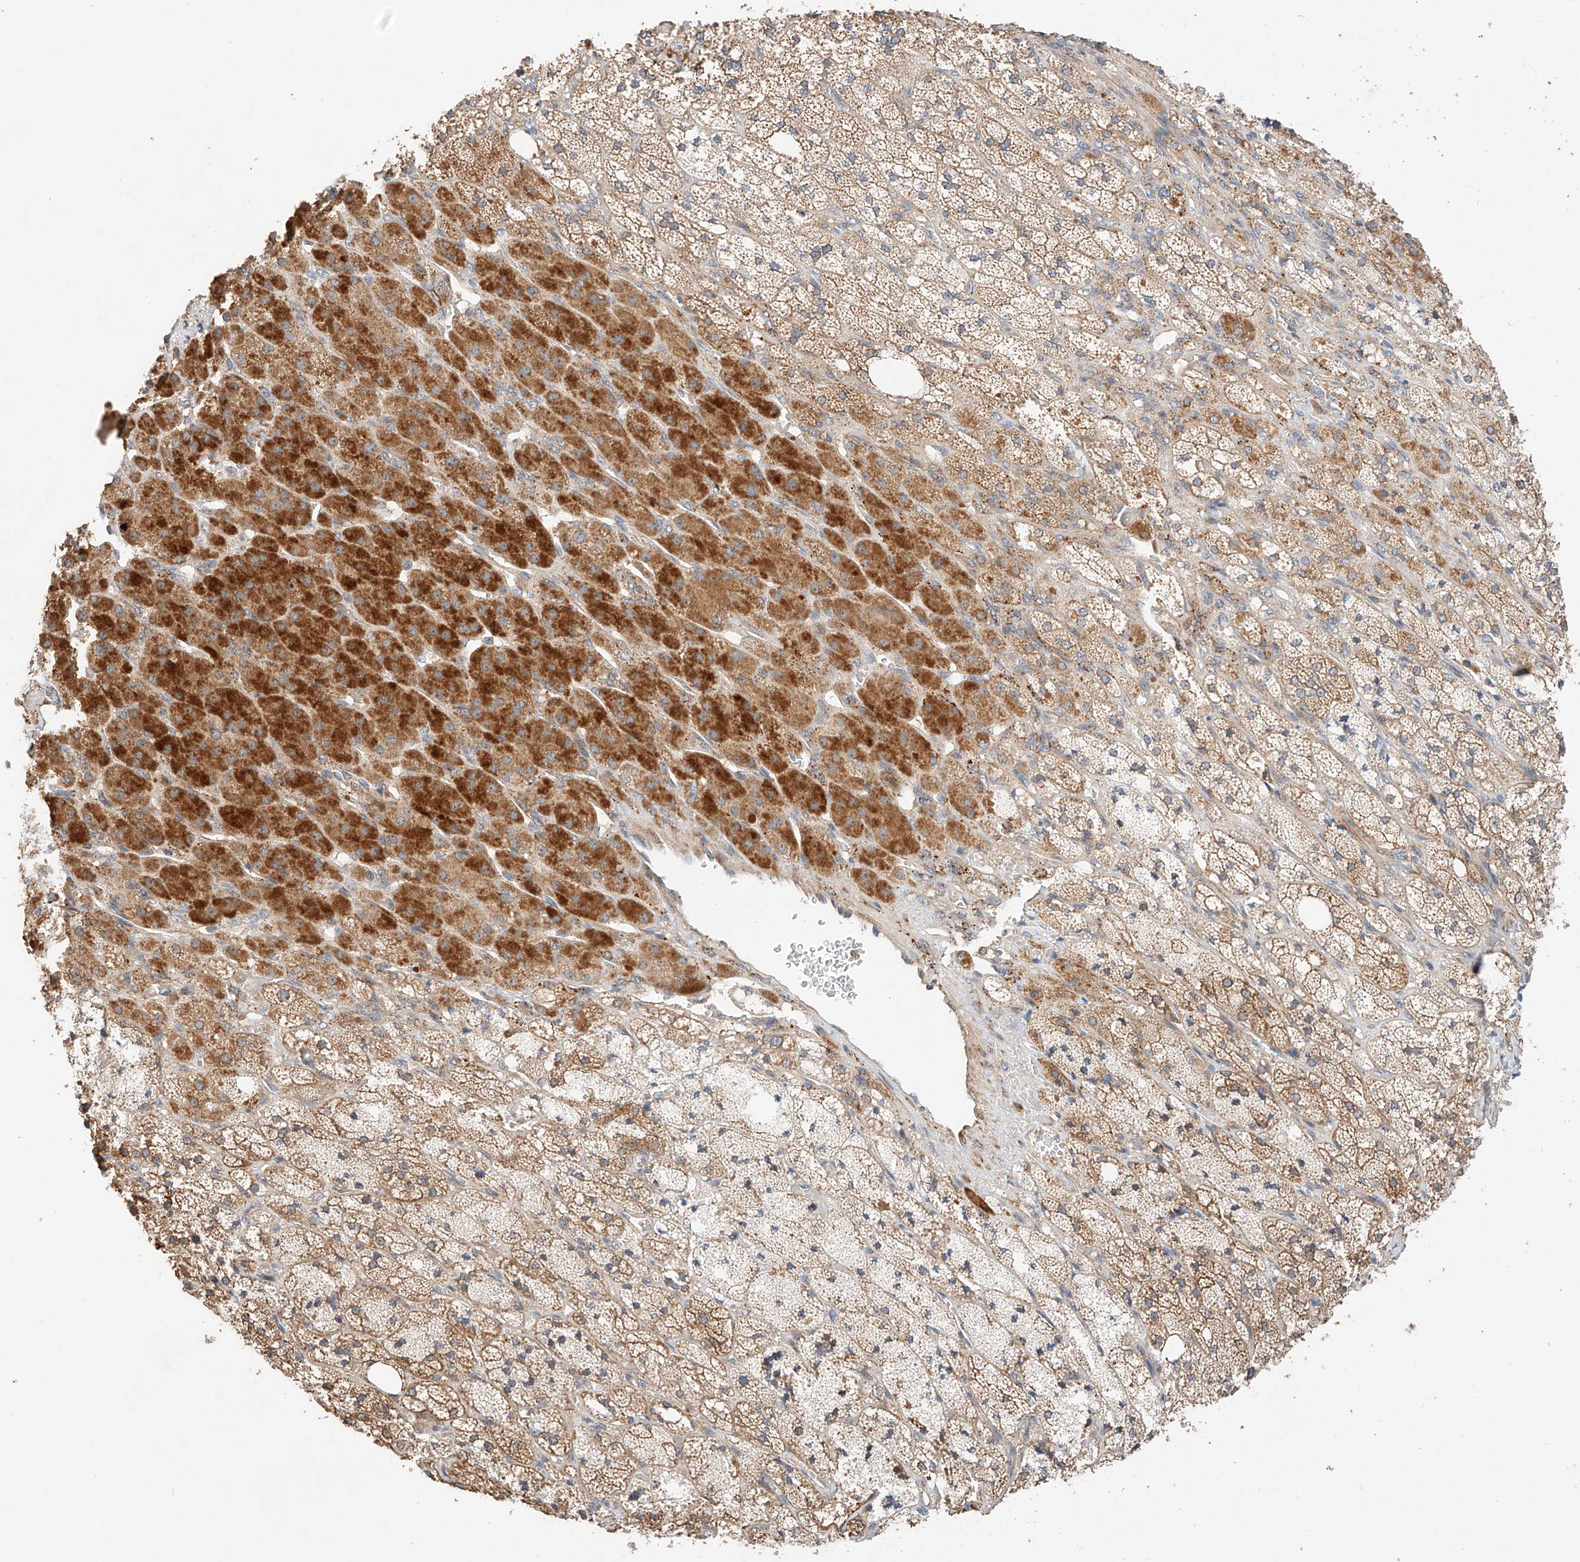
{"staining": {"intensity": "strong", "quantity": "25%-75%", "location": "cytoplasmic/membranous"}, "tissue": "adrenal gland", "cell_type": "Glandular cells", "image_type": "normal", "snomed": [{"axis": "morphology", "description": "Normal tissue, NOS"}, {"axis": "topography", "description": "Adrenal gland"}], "caption": "Immunohistochemistry (DAB (3,3'-diaminobenzidine)) staining of unremarkable human adrenal gland shows strong cytoplasmic/membranous protein staining in about 25%-75% of glandular cells.", "gene": "RAB23", "patient": {"sex": "male", "age": 61}}